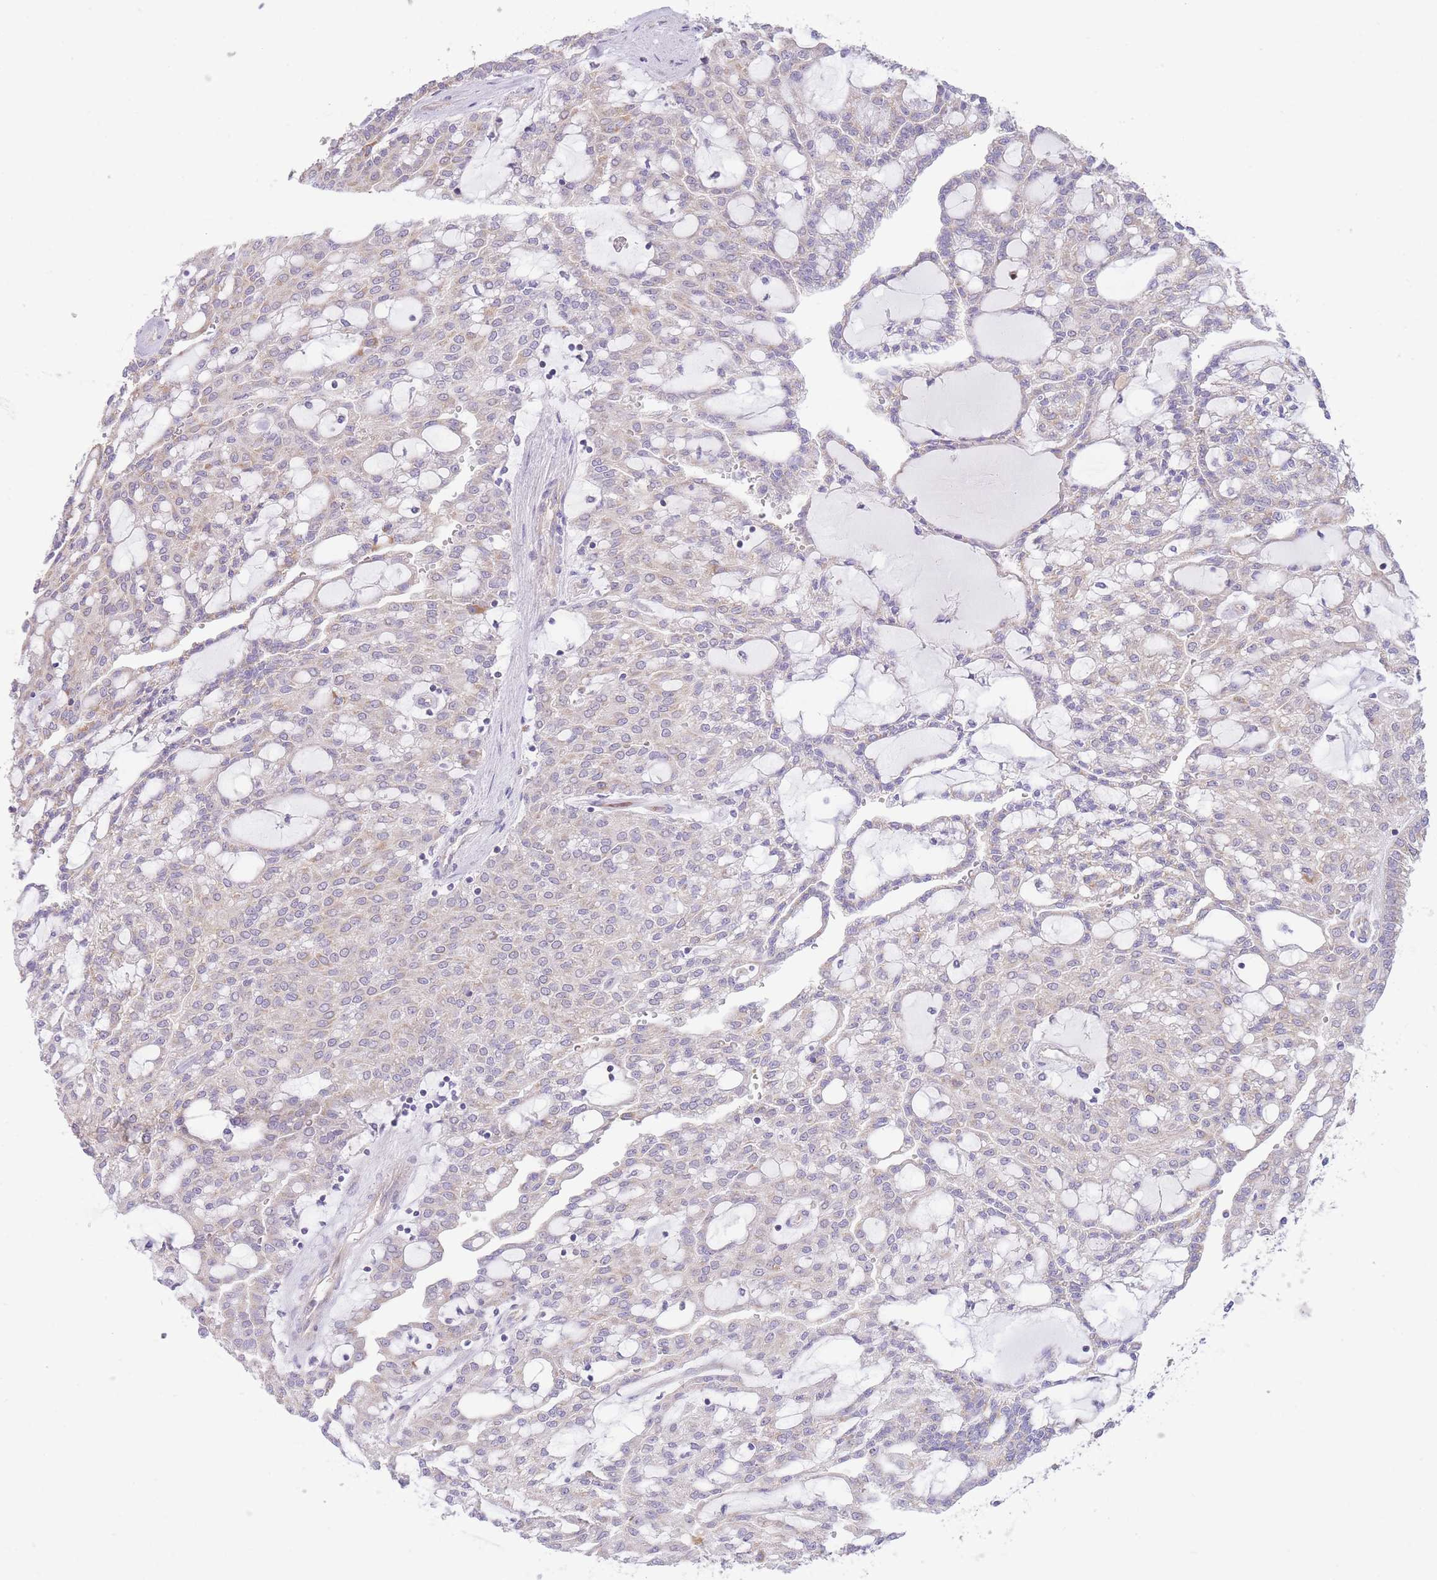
{"staining": {"intensity": "weak", "quantity": "<25%", "location": "cytoplasmic/membranous"}, "tissue": "renal cancer", "cell_type": "Tumor cells", "image_type": "cancer", "snomed": [{"axis": "morphology", "description": "Adenocarcinoma, NOS"}, {"axis": "topography", "description": "Kidney"}], "caption": "Tumor cells are negative for brown protein staining in renal cancer.", "gene": "BOLA2B", "patient": {"sex": "male", "age": 63}}